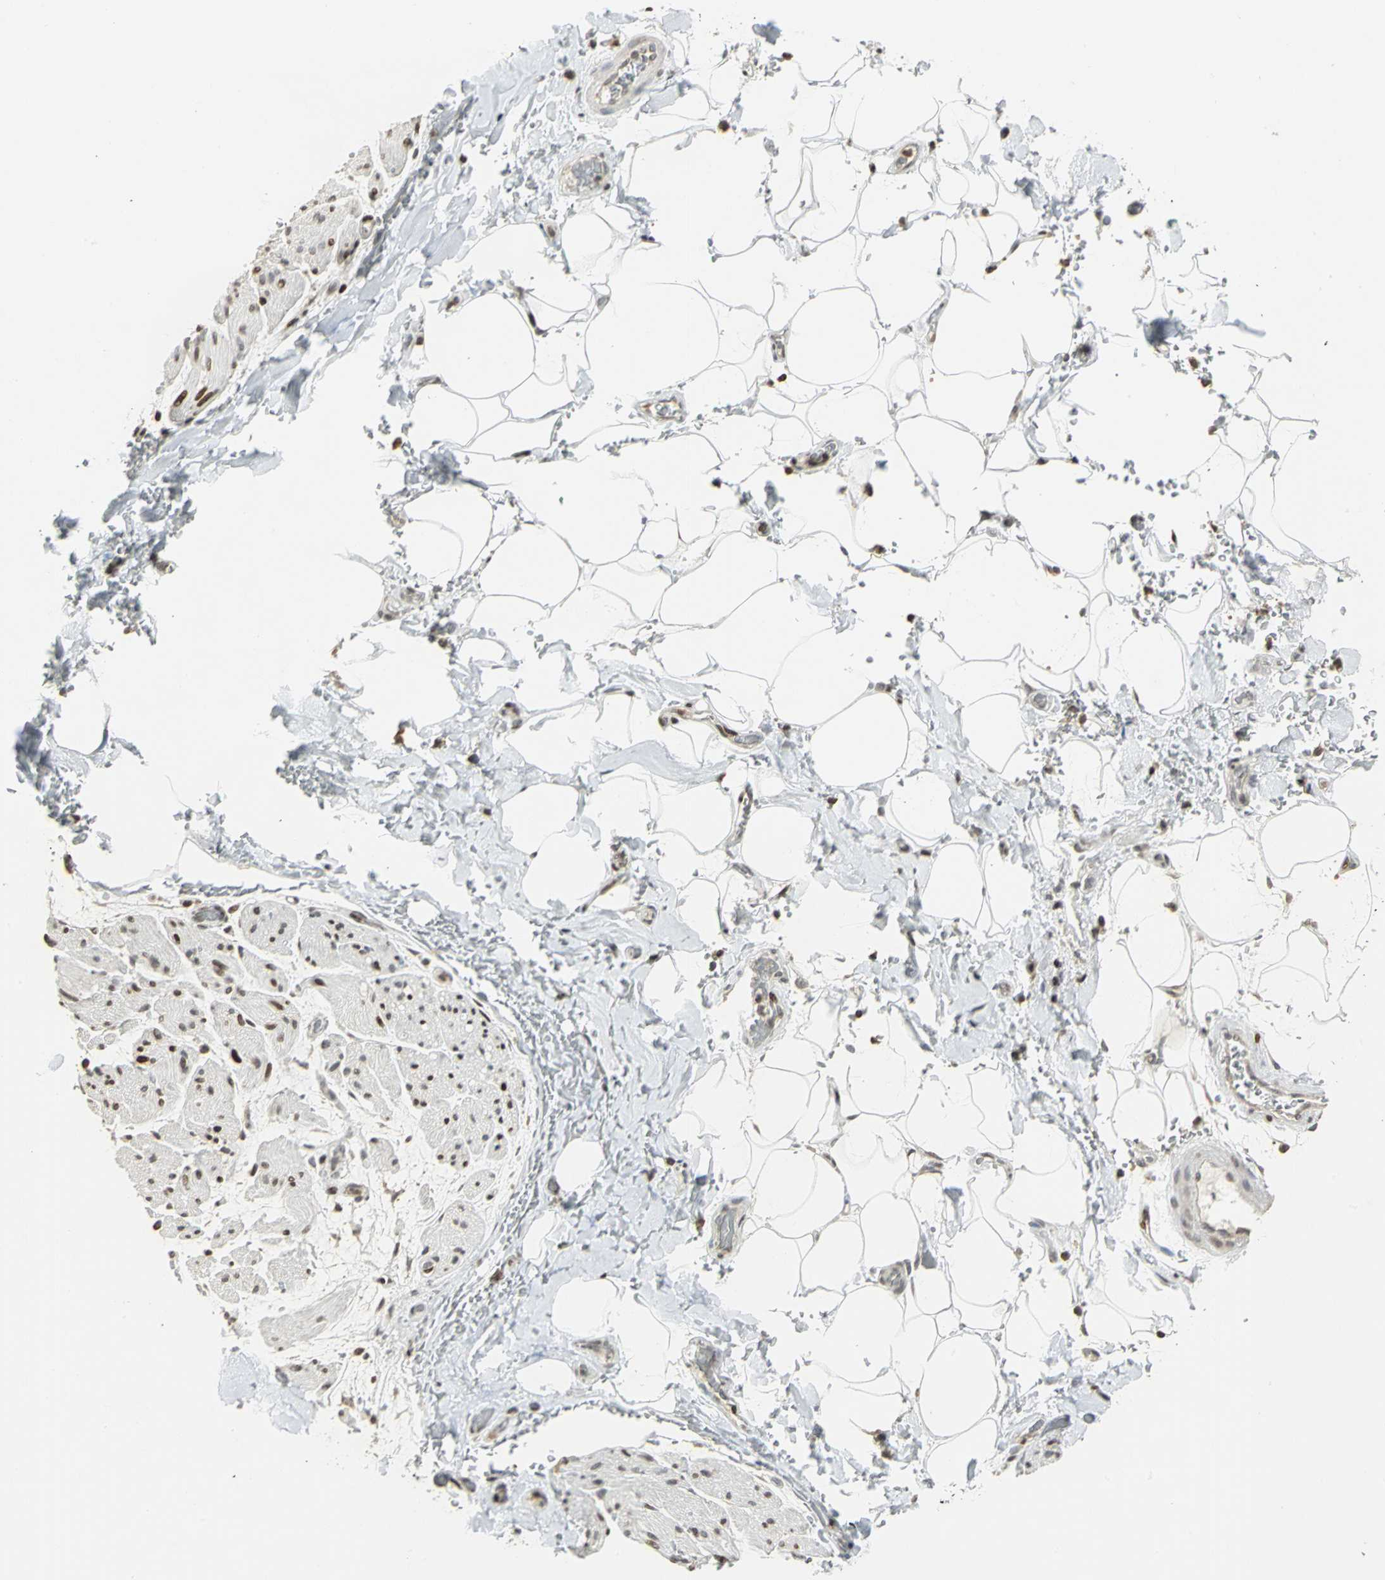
{"staining": {"intensity": "weak", "quantity": ">75%", "location": "nuclear"}, "tissue": "adipose tissue", "cell_type": "Adipocytes", "image_type": "normal", "snomed": [{"axis": "morphology", "description": "Normal tissue, NOS"}, {"axis": "morphology", "description": "Cholangiocarcinoma"}, {"axis": "topography", "description": "Liver"}, {"axis": "topography", "description": "Peripheral nerve tissue"}], "caption": "This is an image of immunohistochemistry staining of benign adipose tissue, which shows weak expression in the nuclear of adipocytes.", "gene": "KDM1A", "patient": {"sex": "male", "age": 50}}